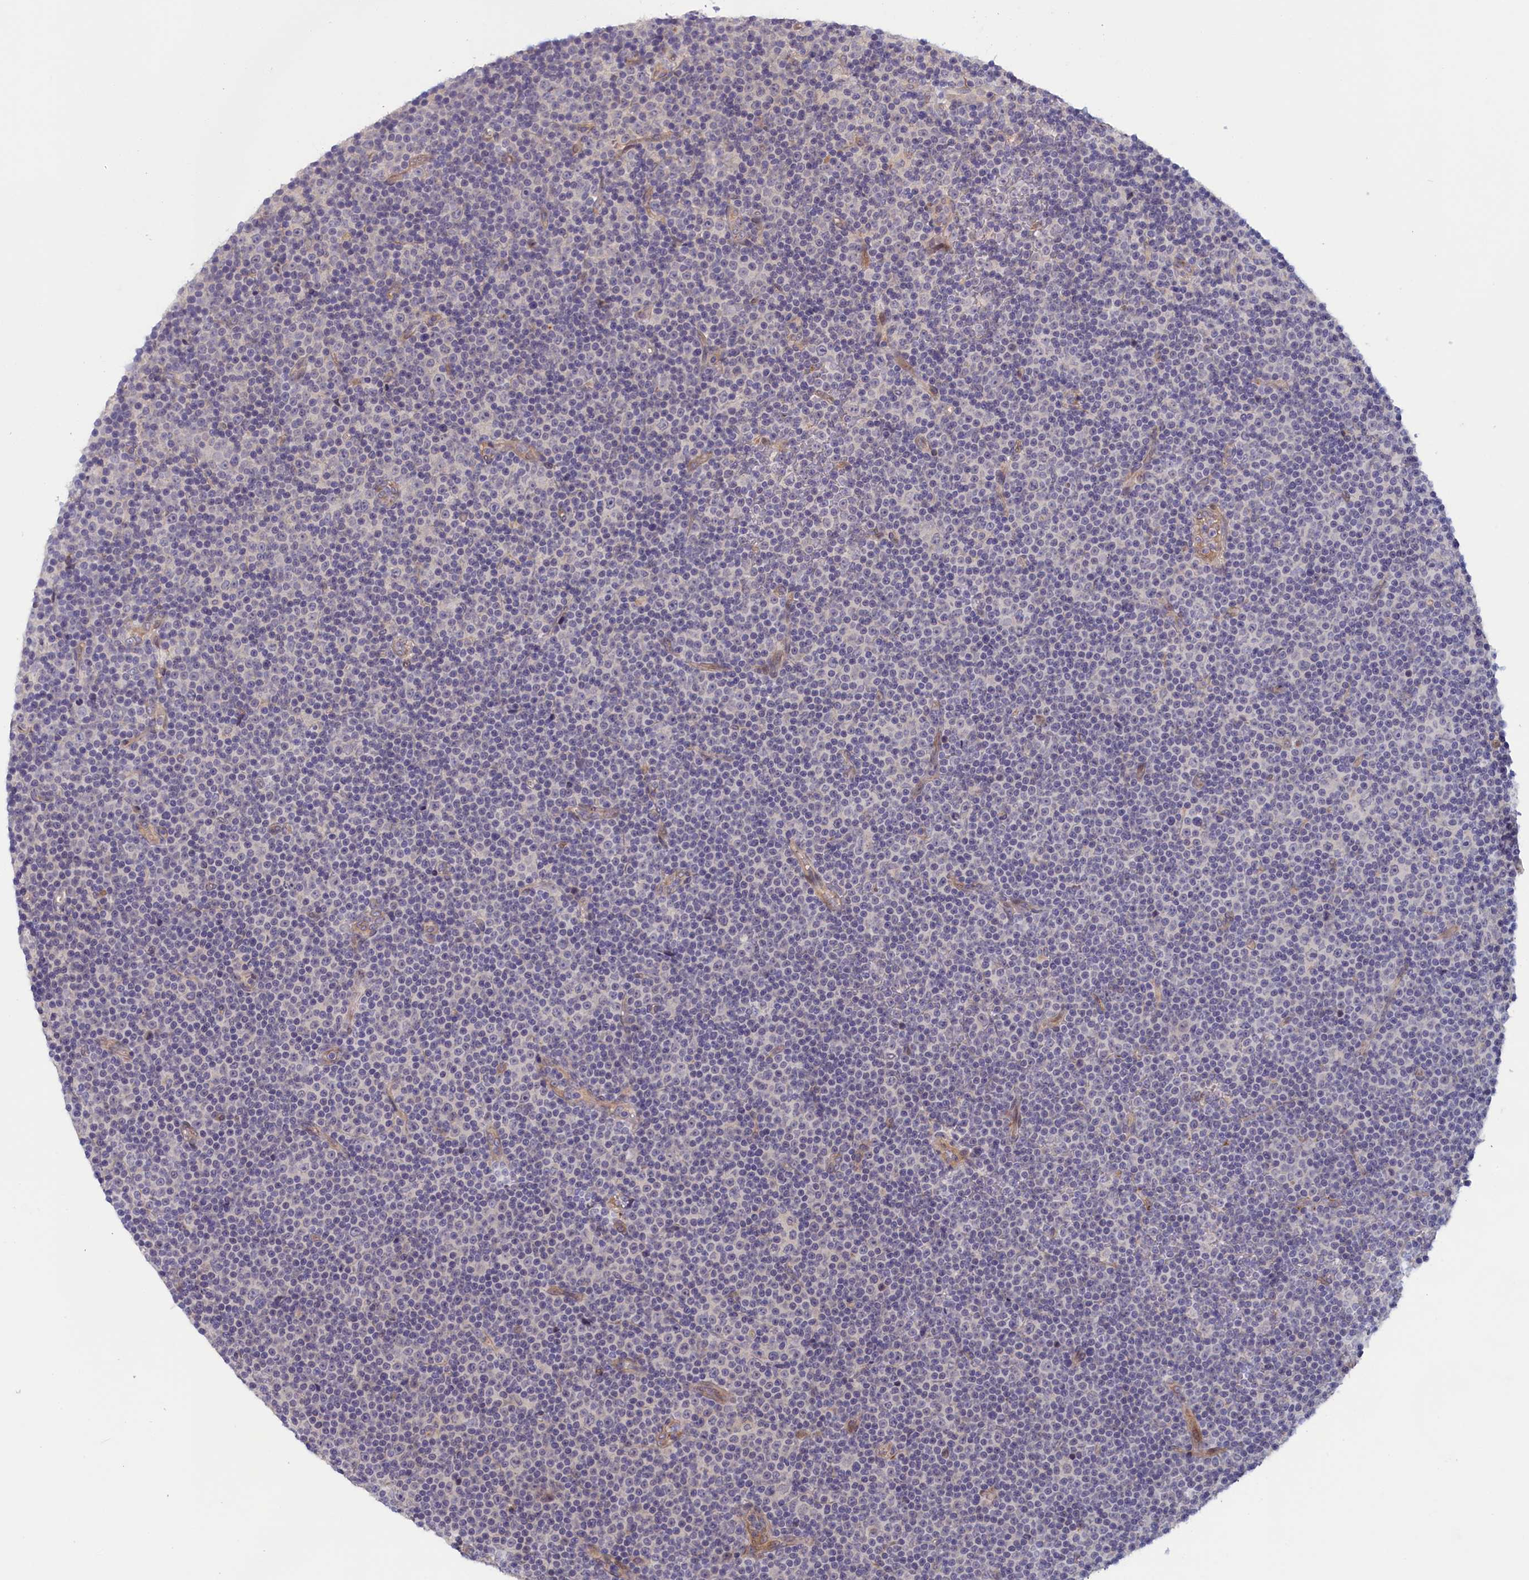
{"staining": {"intensity": "negative", "quantity": "none", "location": "none"}, "tissue": "lymphoma", "cell_type": "Tumor cells", "image_type": "cancer", "snomed": [{"axis": "morphology", "description": "Malignant lymphoma, non-Hodgkin's type, Low grade"}, {"axis": "topography", "description": "Lymph node"}], "caption": "Immunohistochemistry image of human lymphoma stained for a protein (brown), which displays no staining in tumor cells.", "gene": "IGFALS", "patient": {"sex": "female", "age": 67}}